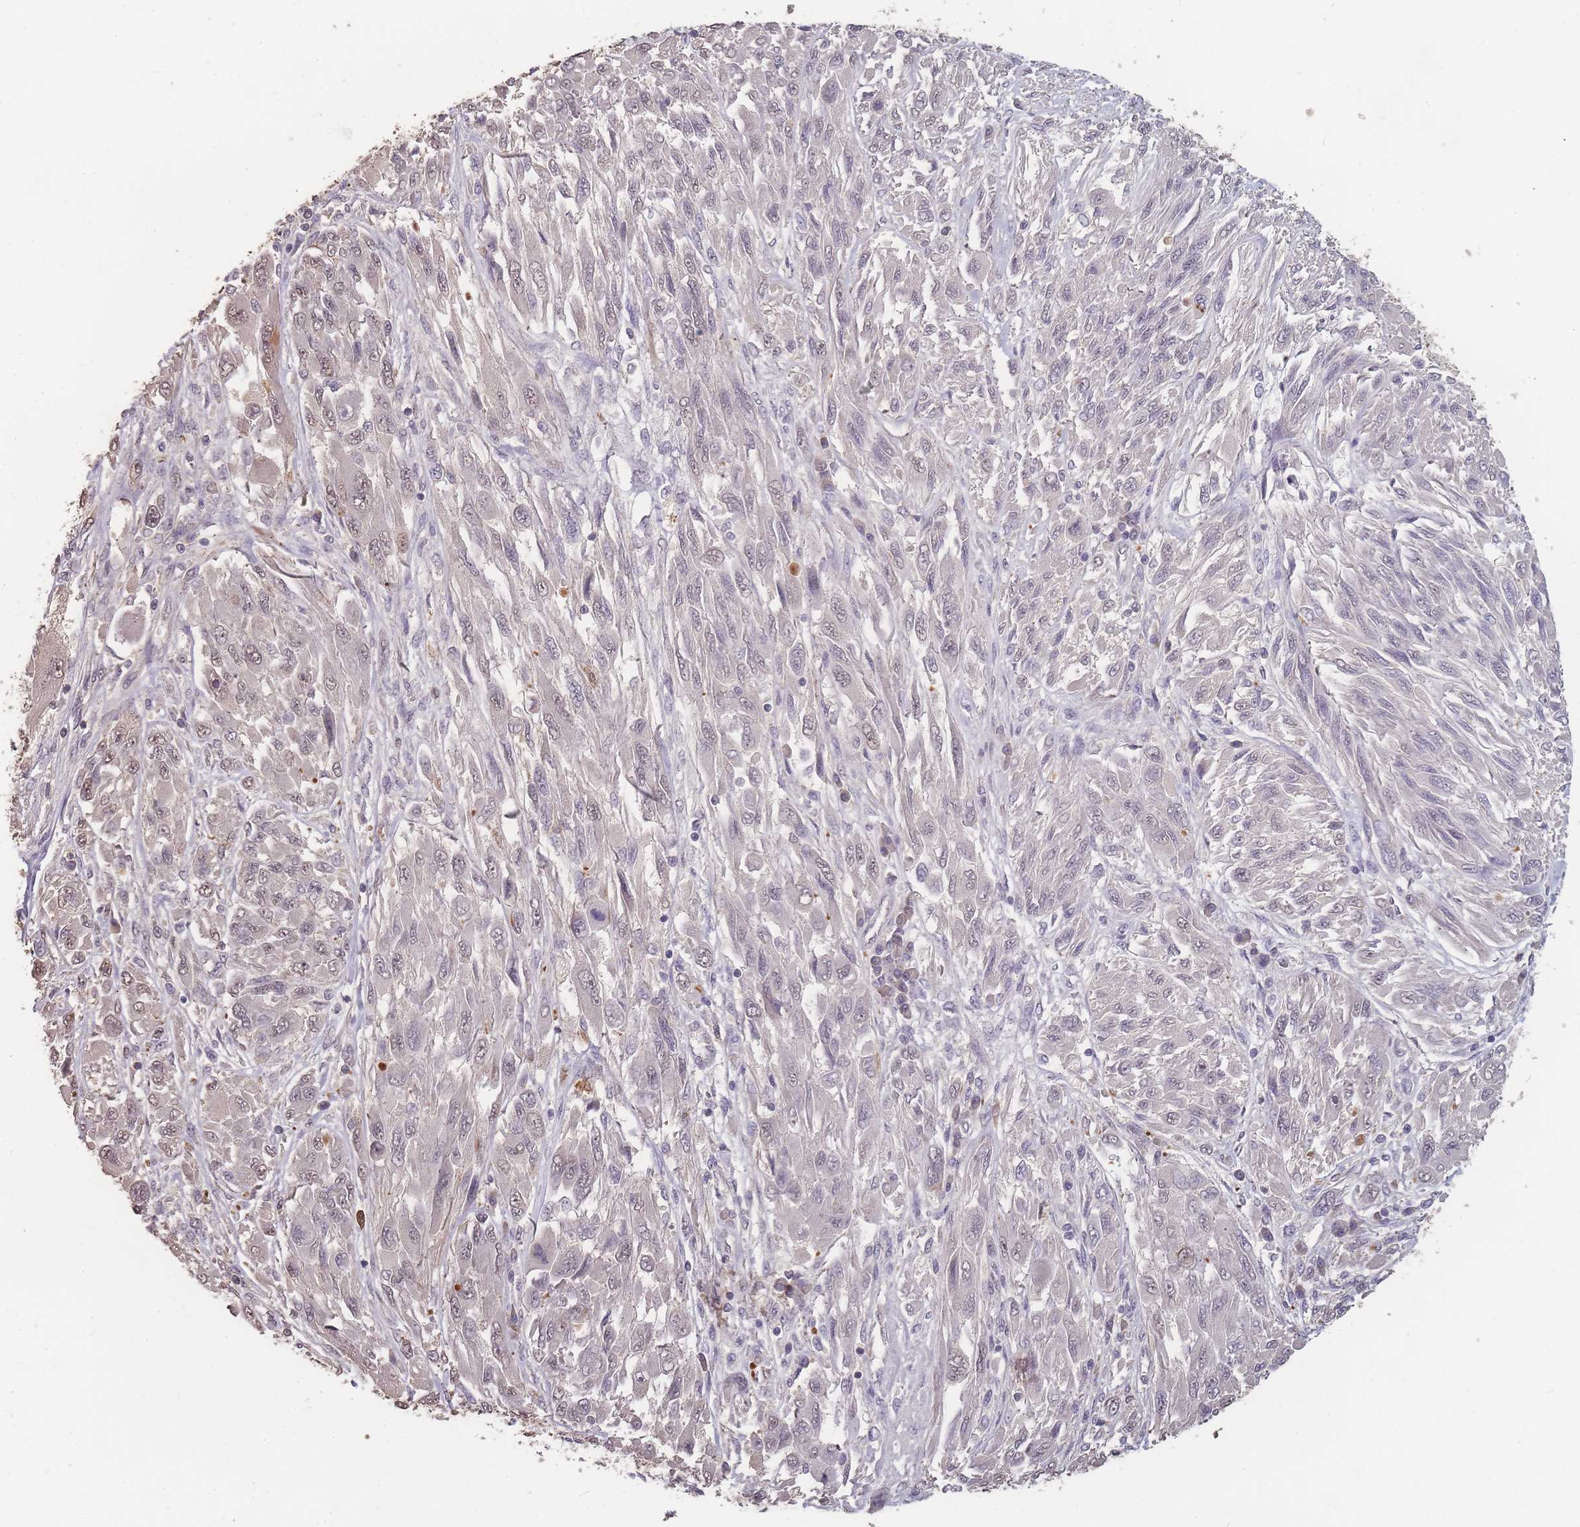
{"staining": {"intensity": "weak", "quantity": "<25%", "location": "nuclear"}, "tissue": "melanoma", "cell_type": "Tumor cells", "image_type": "cancer", "snomed": [{"axis": "morphology", "description": "Malignant melanoma, NOS"}, {"axis": "topography", "description": "Skin"}], "caption": "Immunohistochemistry (IHC) of malignant melanoma displays no positivity in tumor cells.", "gene": "BST1", "patient": {"sex": "female", "age": 91}}